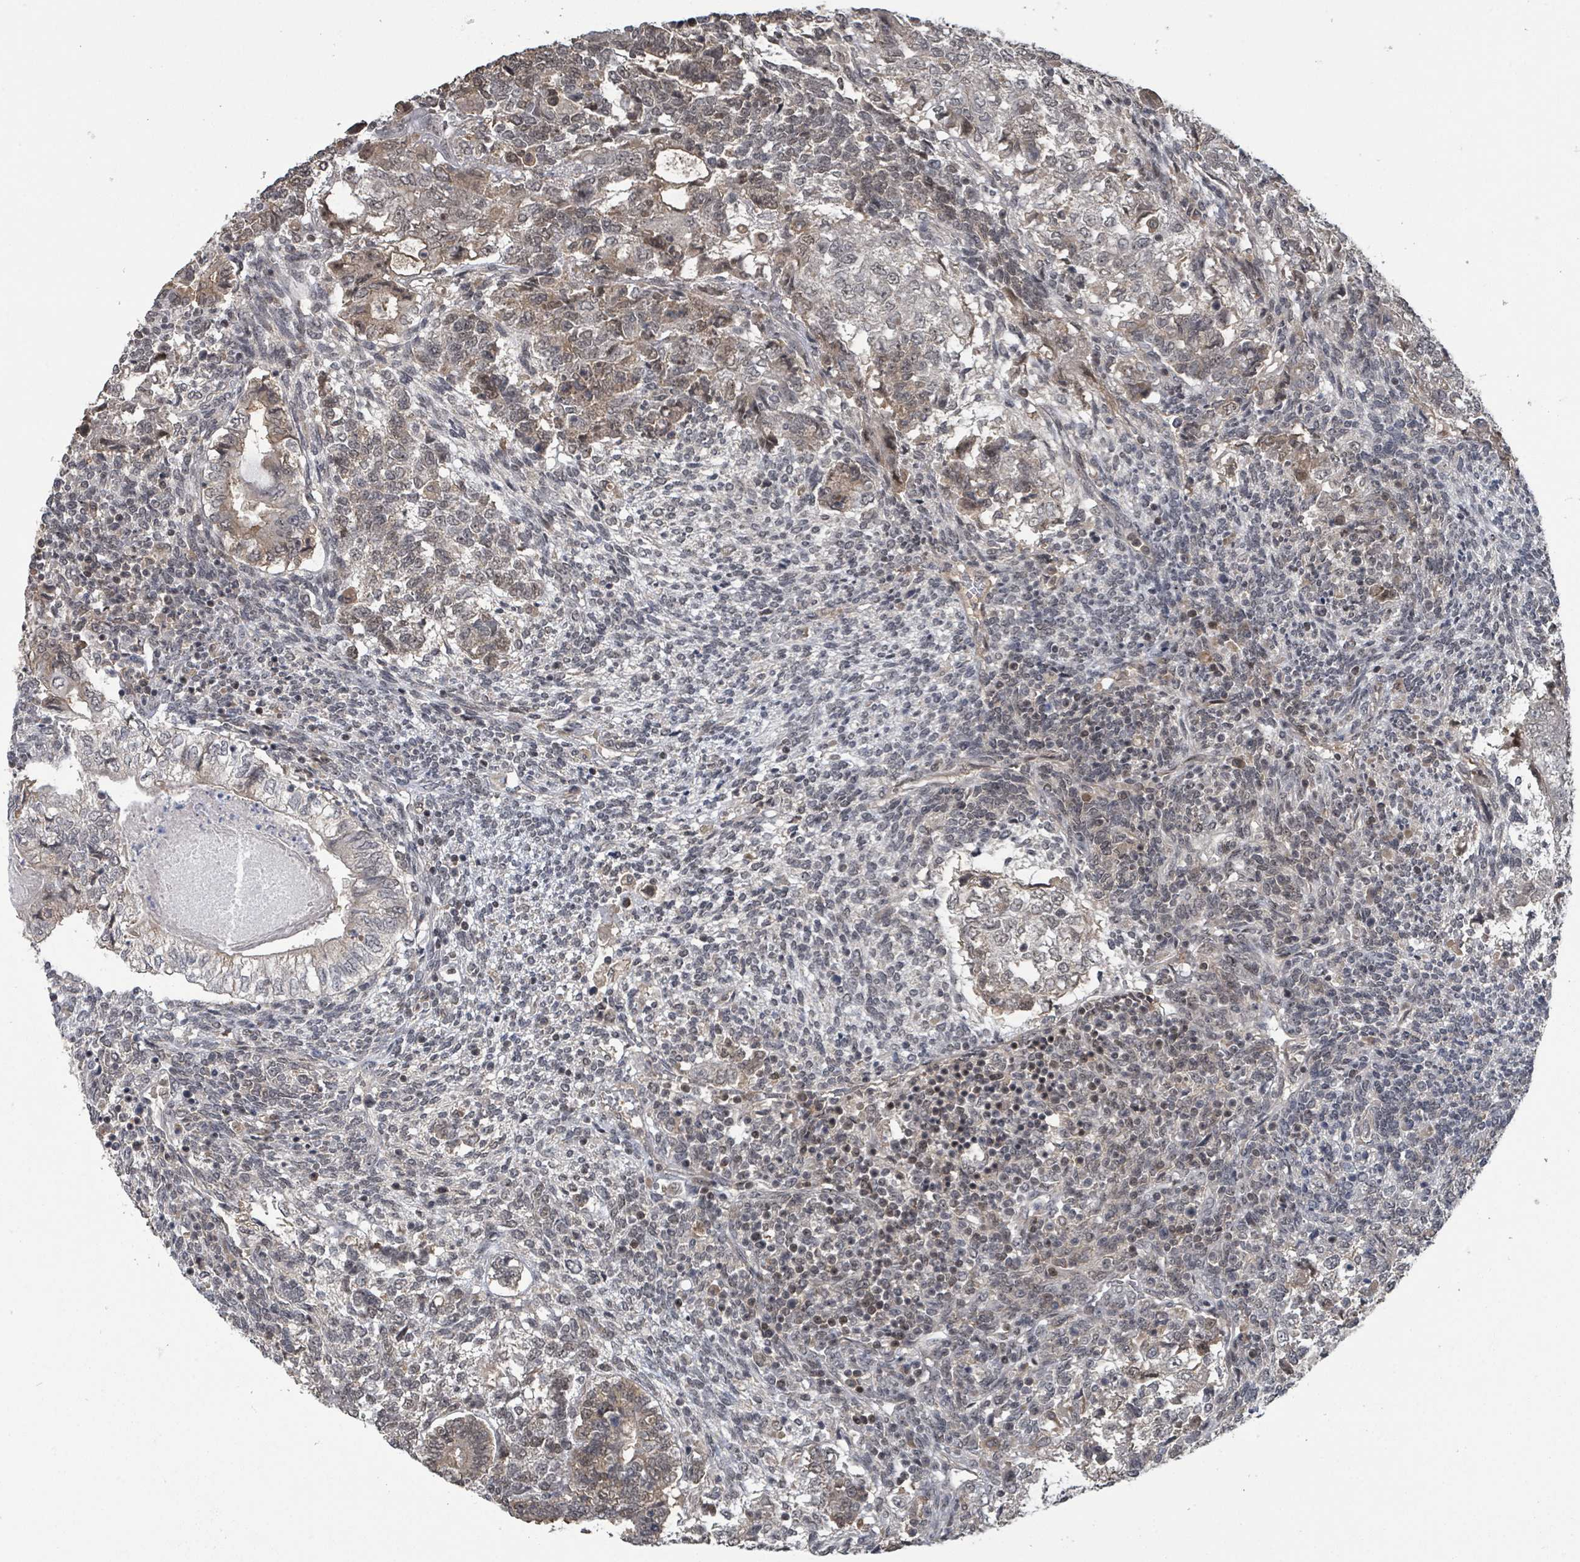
{"staining": {"intensity": "weak", "quantity": "25%-75%", "location": "cytoplasmic/membranous,nuclear"}, "tissue": "testis cancer", "cell_type": "Tumor cells", "image_type": "cancer", "snomed": [{"axis": "morphology", "description": "Carcinoma, Embryonal, NOS"}, {"axis": "topography", "description": "Testis"}], "caption": "This is a photomicrograph of IHC staining of testis embryonal carcinoma, which shows weak expression in the cytoplasmic/membranous and nuclear of tumor cells.", "gene": "ZBTB14", "patient": {"sex": "male", "age": 23}}